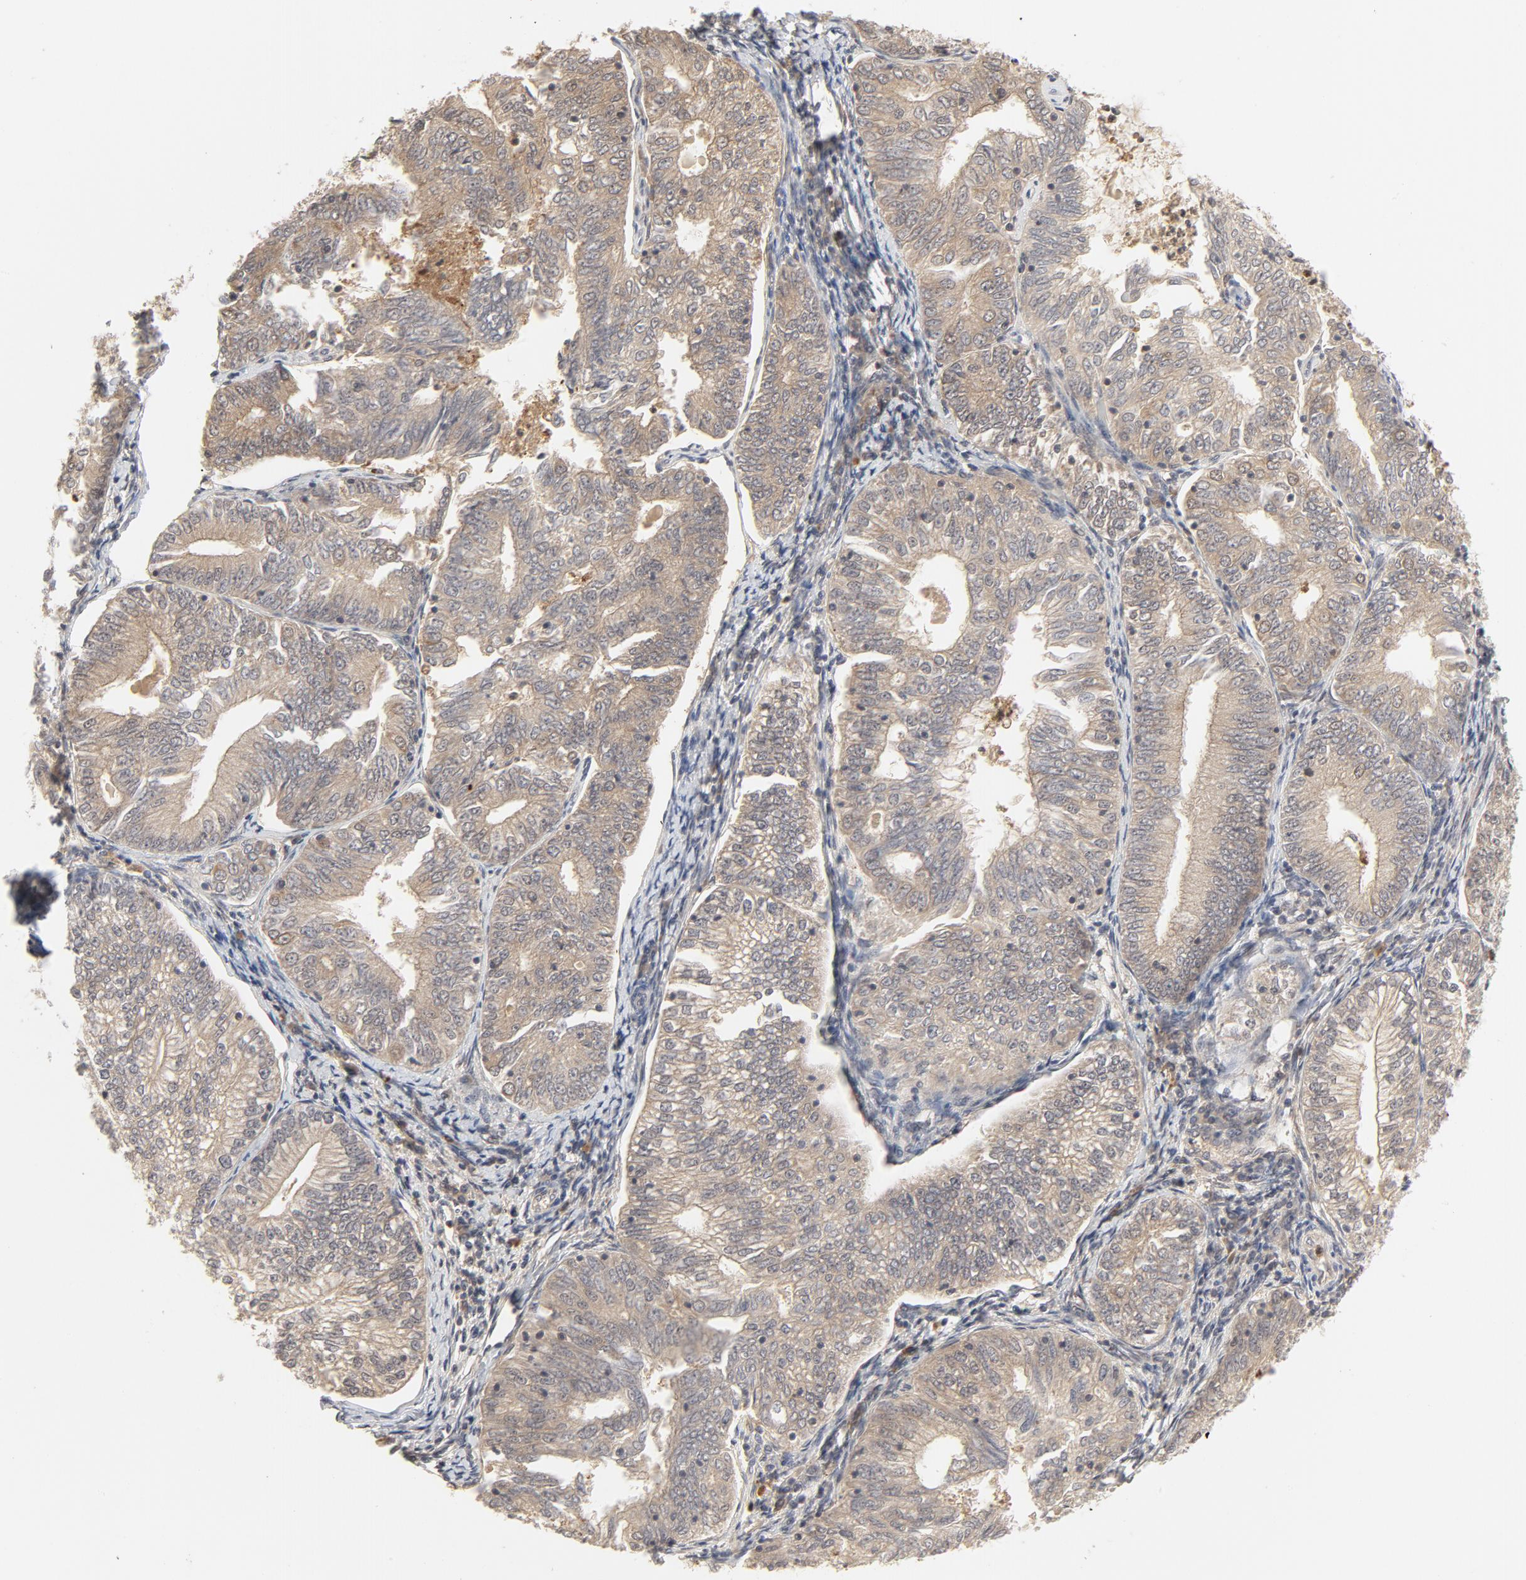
{"staining": {"intensity": "weak", "quantity": ">75%", "location": "cytoplasmic/membranous,nuclear"}, "tissue": "endometrial cancer", "cell_type": "Tumor cells", "image_type": "cancer", "snomed": [{"axis": "morphology", "description": "Adenocarcinoma, NOS"}, {"axis": "topography", "description": "Endometrium"}], "caption": "High-power microscopy captured an immunohistochemistry (IHC) micrograph of endometrial cancer, revealing weak cytoplasmic/membranous and nuclear expression in approximately >75% of tumor cells. Using DAB (3,3'-diaminobenzidine) (brown) and hematoxylin (blue) stains, captured at high magnification using brightfield microscopy.", "gene": "NEDD8", "patient": {"sex": "female", "age": 69}}